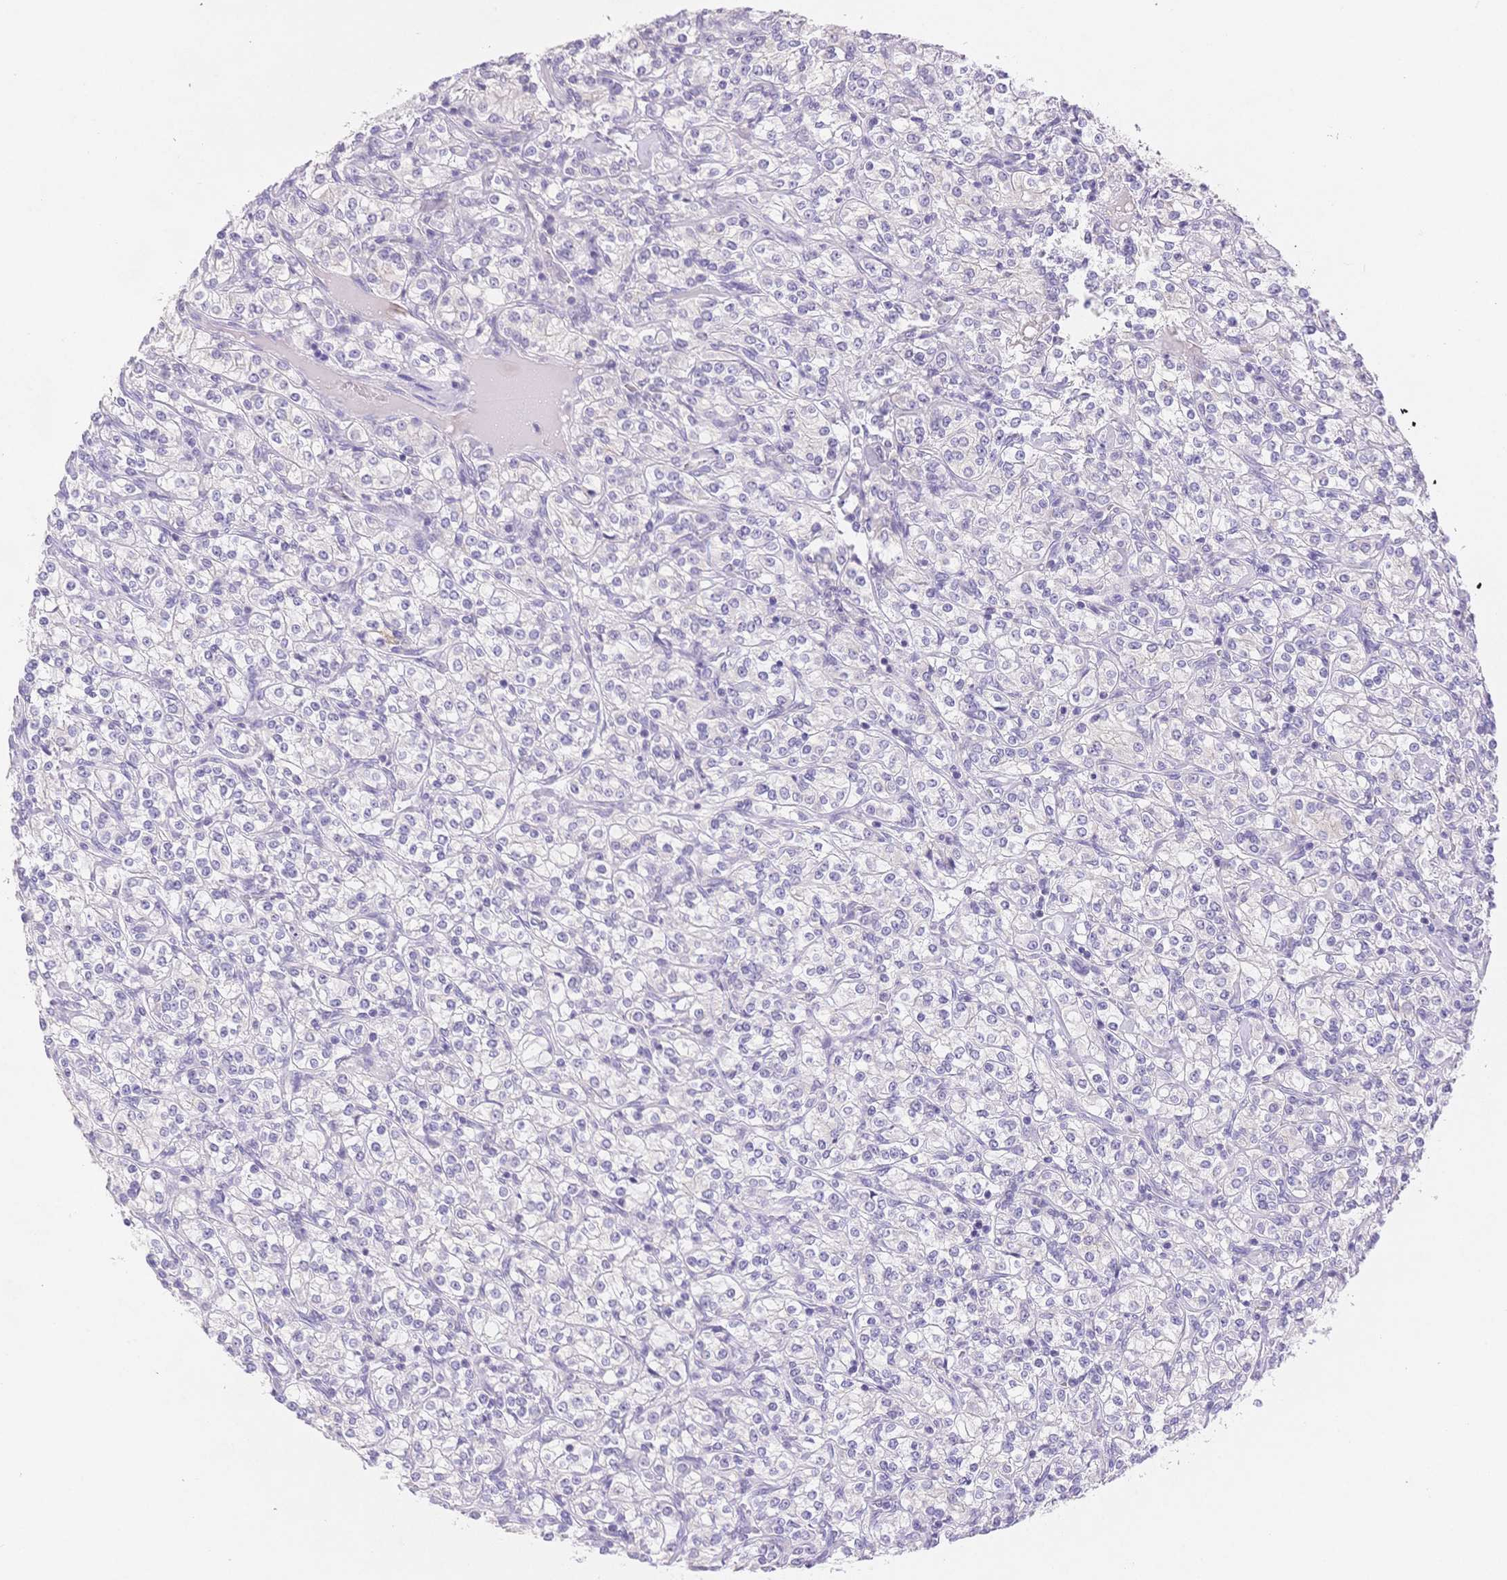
{"staining": {"intensity": "negative", "quantity": "none", "location": "none"}, "tissue": "renal cancer", "cell_type": "Tumor cells", "image_type": "cancer", "snomed": [{"axis": "morphology", "description": "Adenocarcinoma, NOS"}, {"axis": "topography", "description": "Kidney"}], "caption": "Renal cancer (adenocarcinoma) was stained to show a protein in brown. There is no significant staining in tumor cells.", "gene": "MYOM1", "patient": {"sex": "male", "age": 77}}